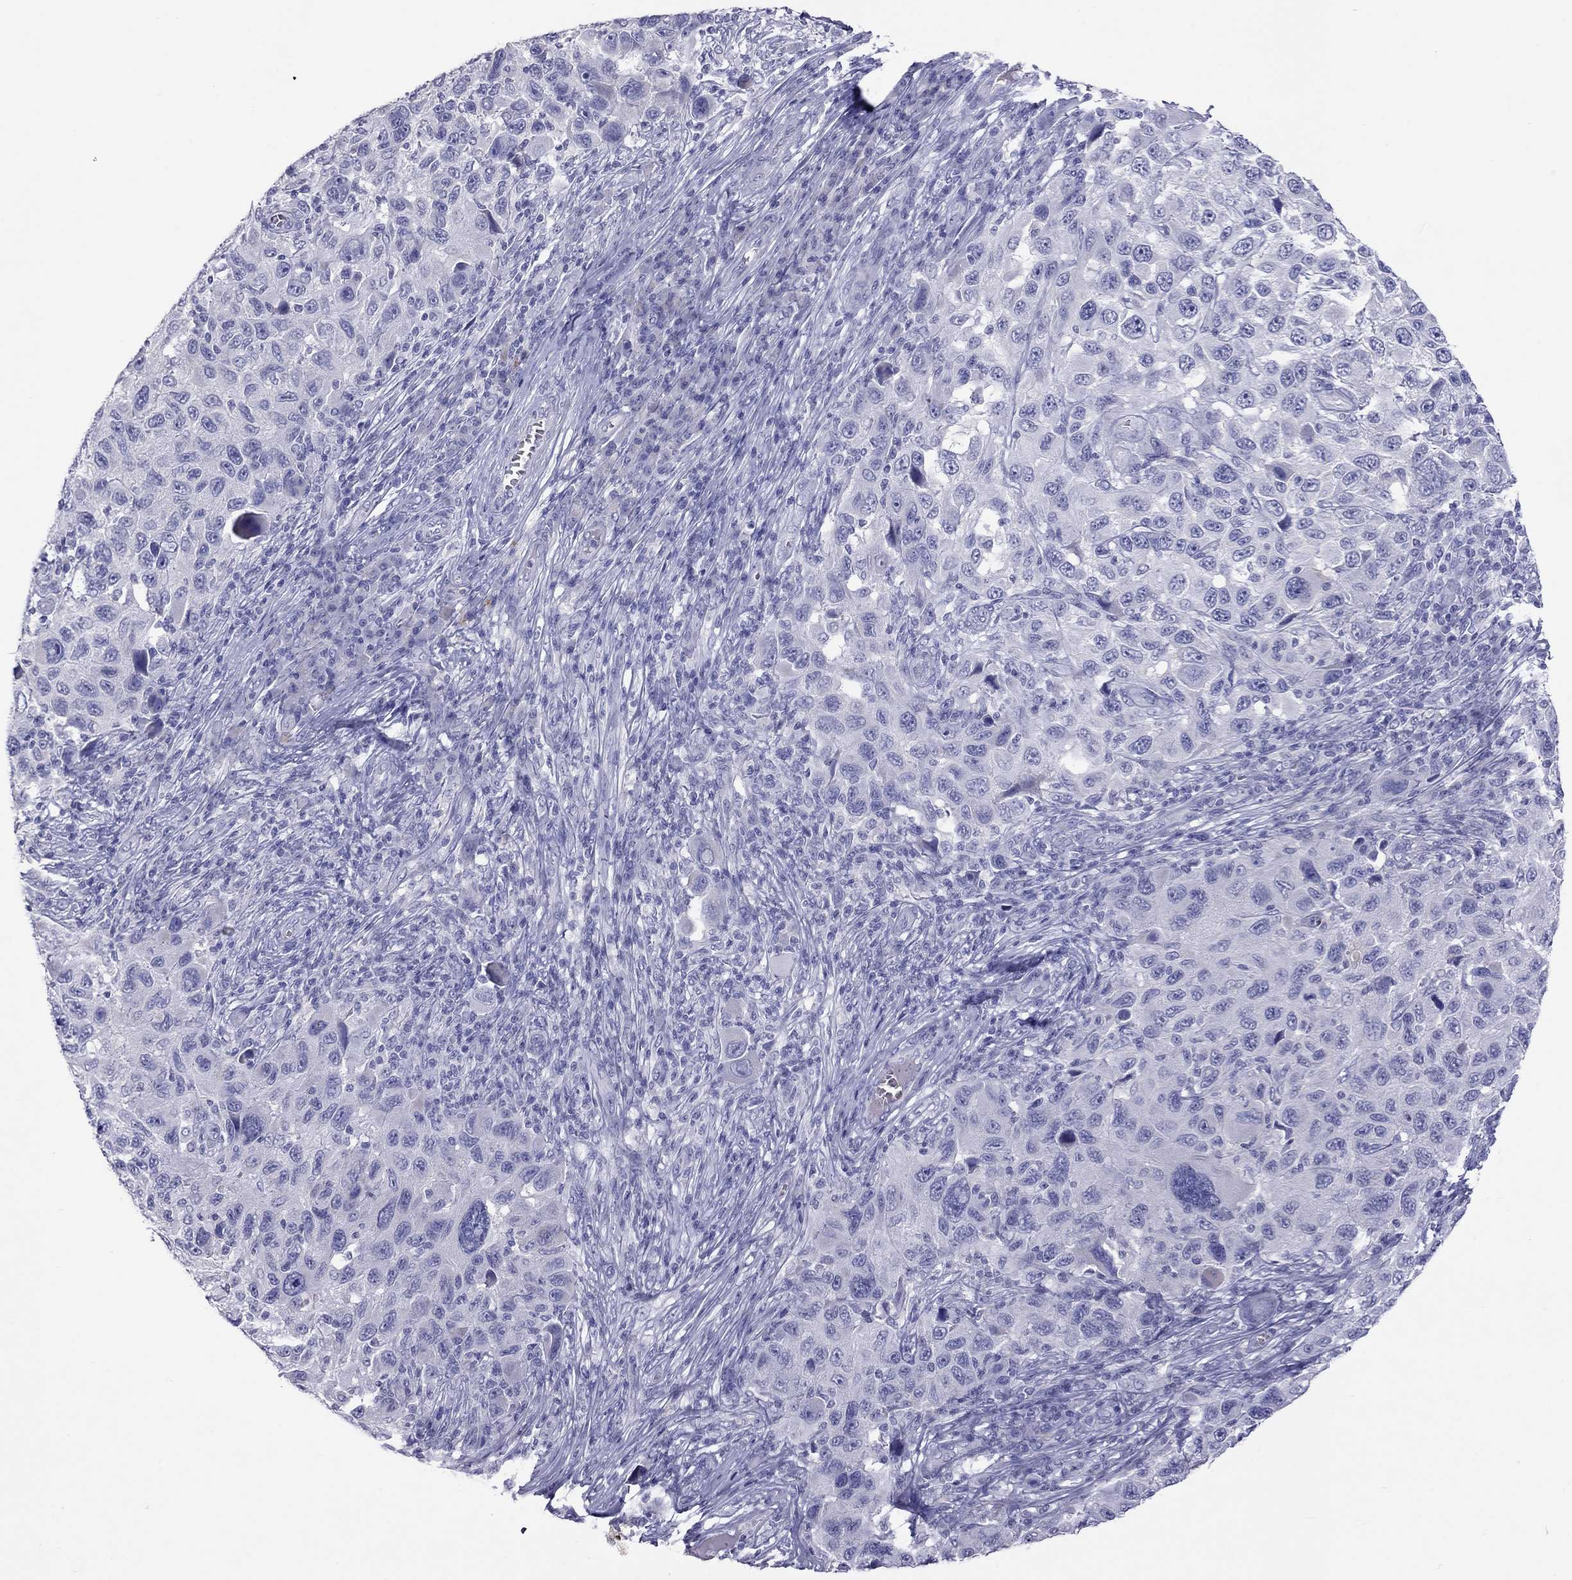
{"staining": {"intensity": "negative", "quantity": "none", "location": "none"}, "tissue": "melanoma", "cell_type": "Tumor cells", "image_type": "cancer", "snomed": [{"axis": "morphology", "description": "Malignant melanoma, NOS"}, {"axis": "topography", "description": "Skin"}], "caption": "Immunohistochemistry (IHC) image of neoplastic tissue: human malignant melanoma stained with DAB reveals no significant protein positivity in tumor cells.", "gene": "MUC16", "patient": {"sex": "male", "age": 53}}